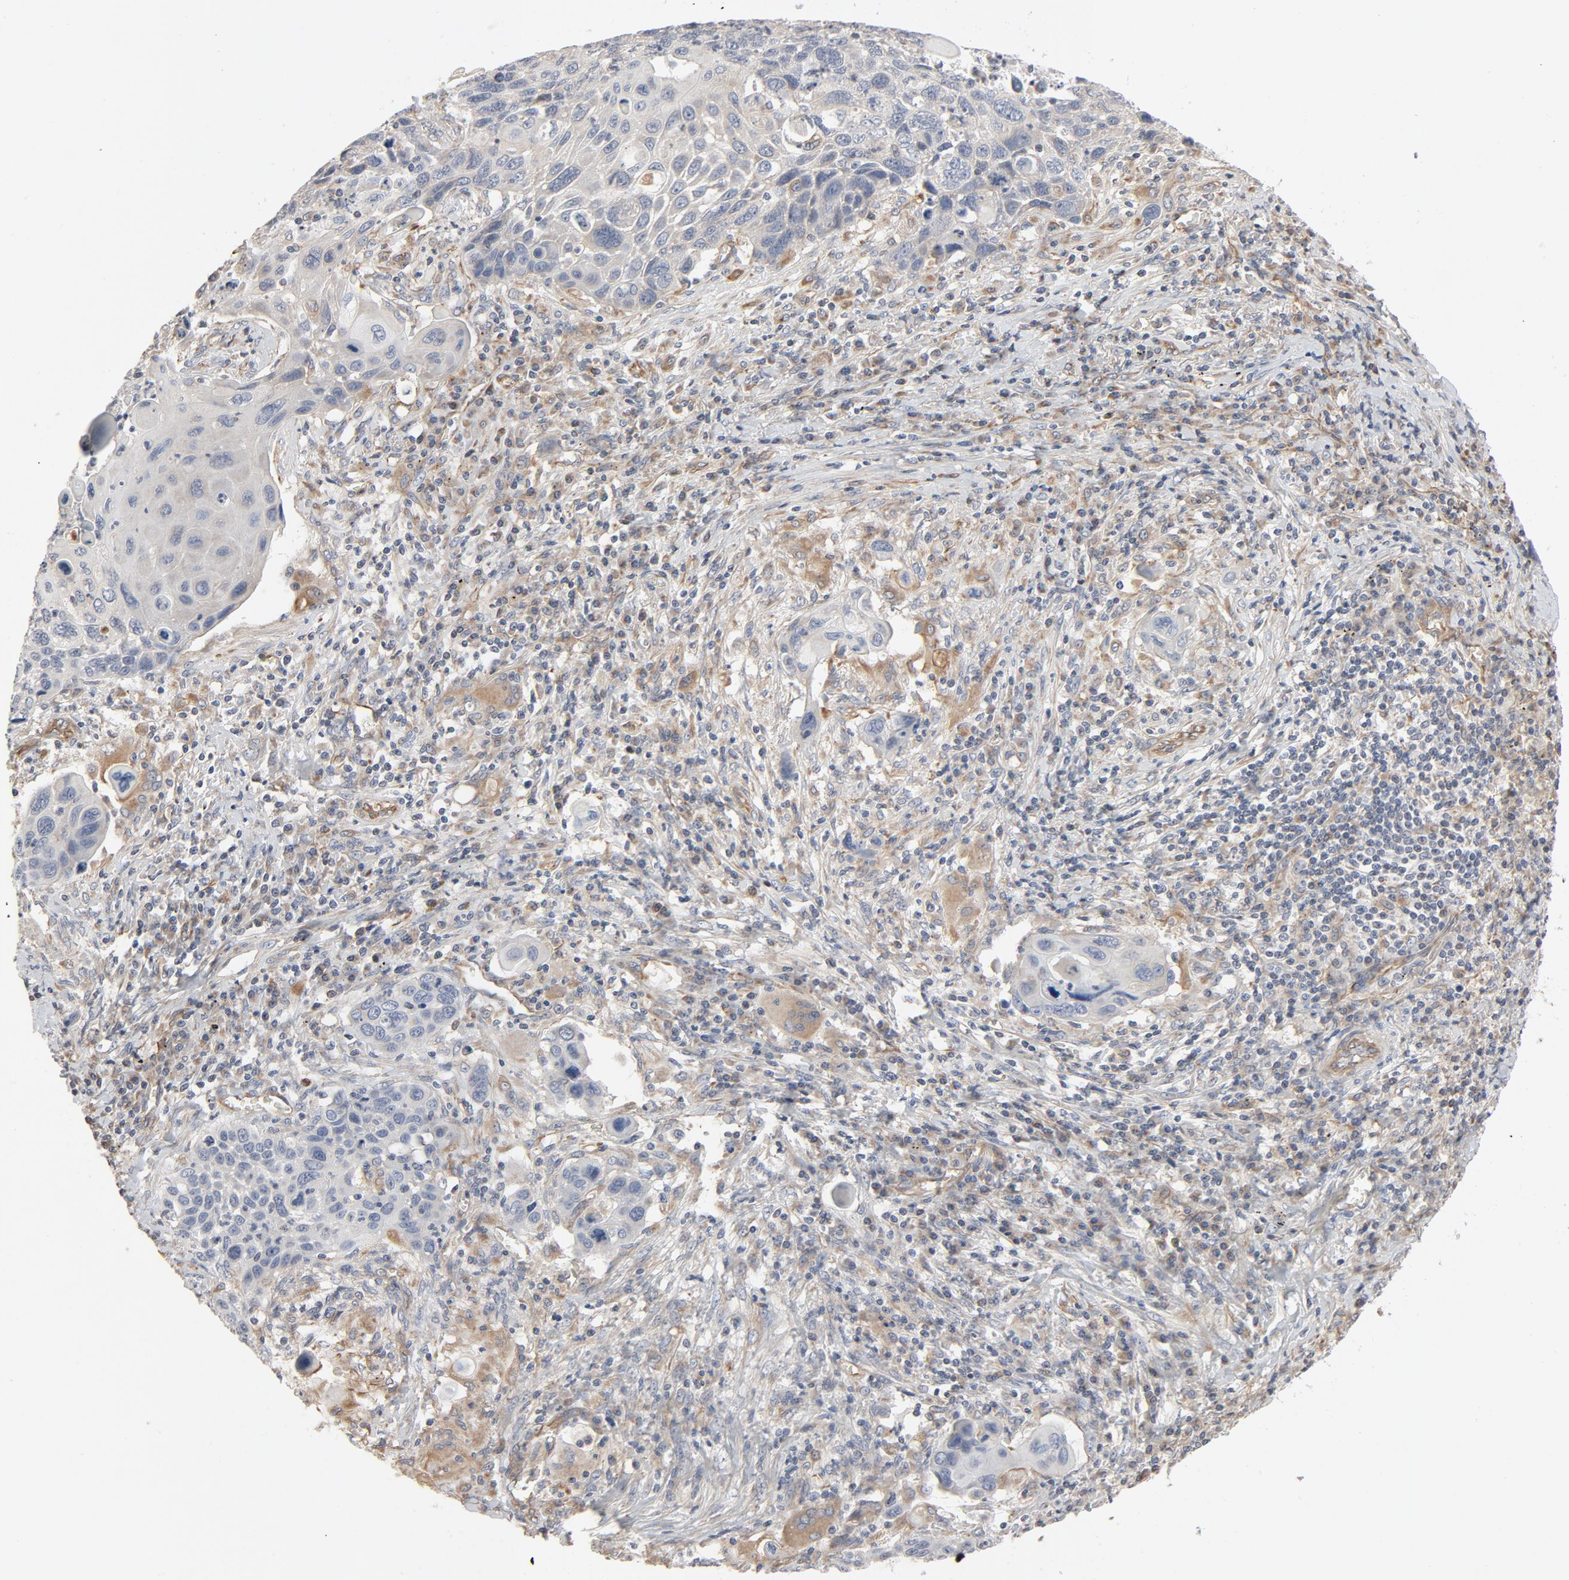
{"staining": {"intensity": "weak", "quantity": "<25%", "location": "cytoplasmic/membranous"}, "tissue": "lung cancer", "cell_type": "Tumor cells", "image_type": "cancer", "snomed": [{"axis": "morphology", "description": "Squamous cell carcinoma, NOS"}, {"axis": "topography", "description": "Lung"}], "caption": "Image shows no significant protein expression in tumor cells of lung squamous cell carcinoma.", "gene": "TRIOBP", "patient": {"sex": "male", "age": 68}}